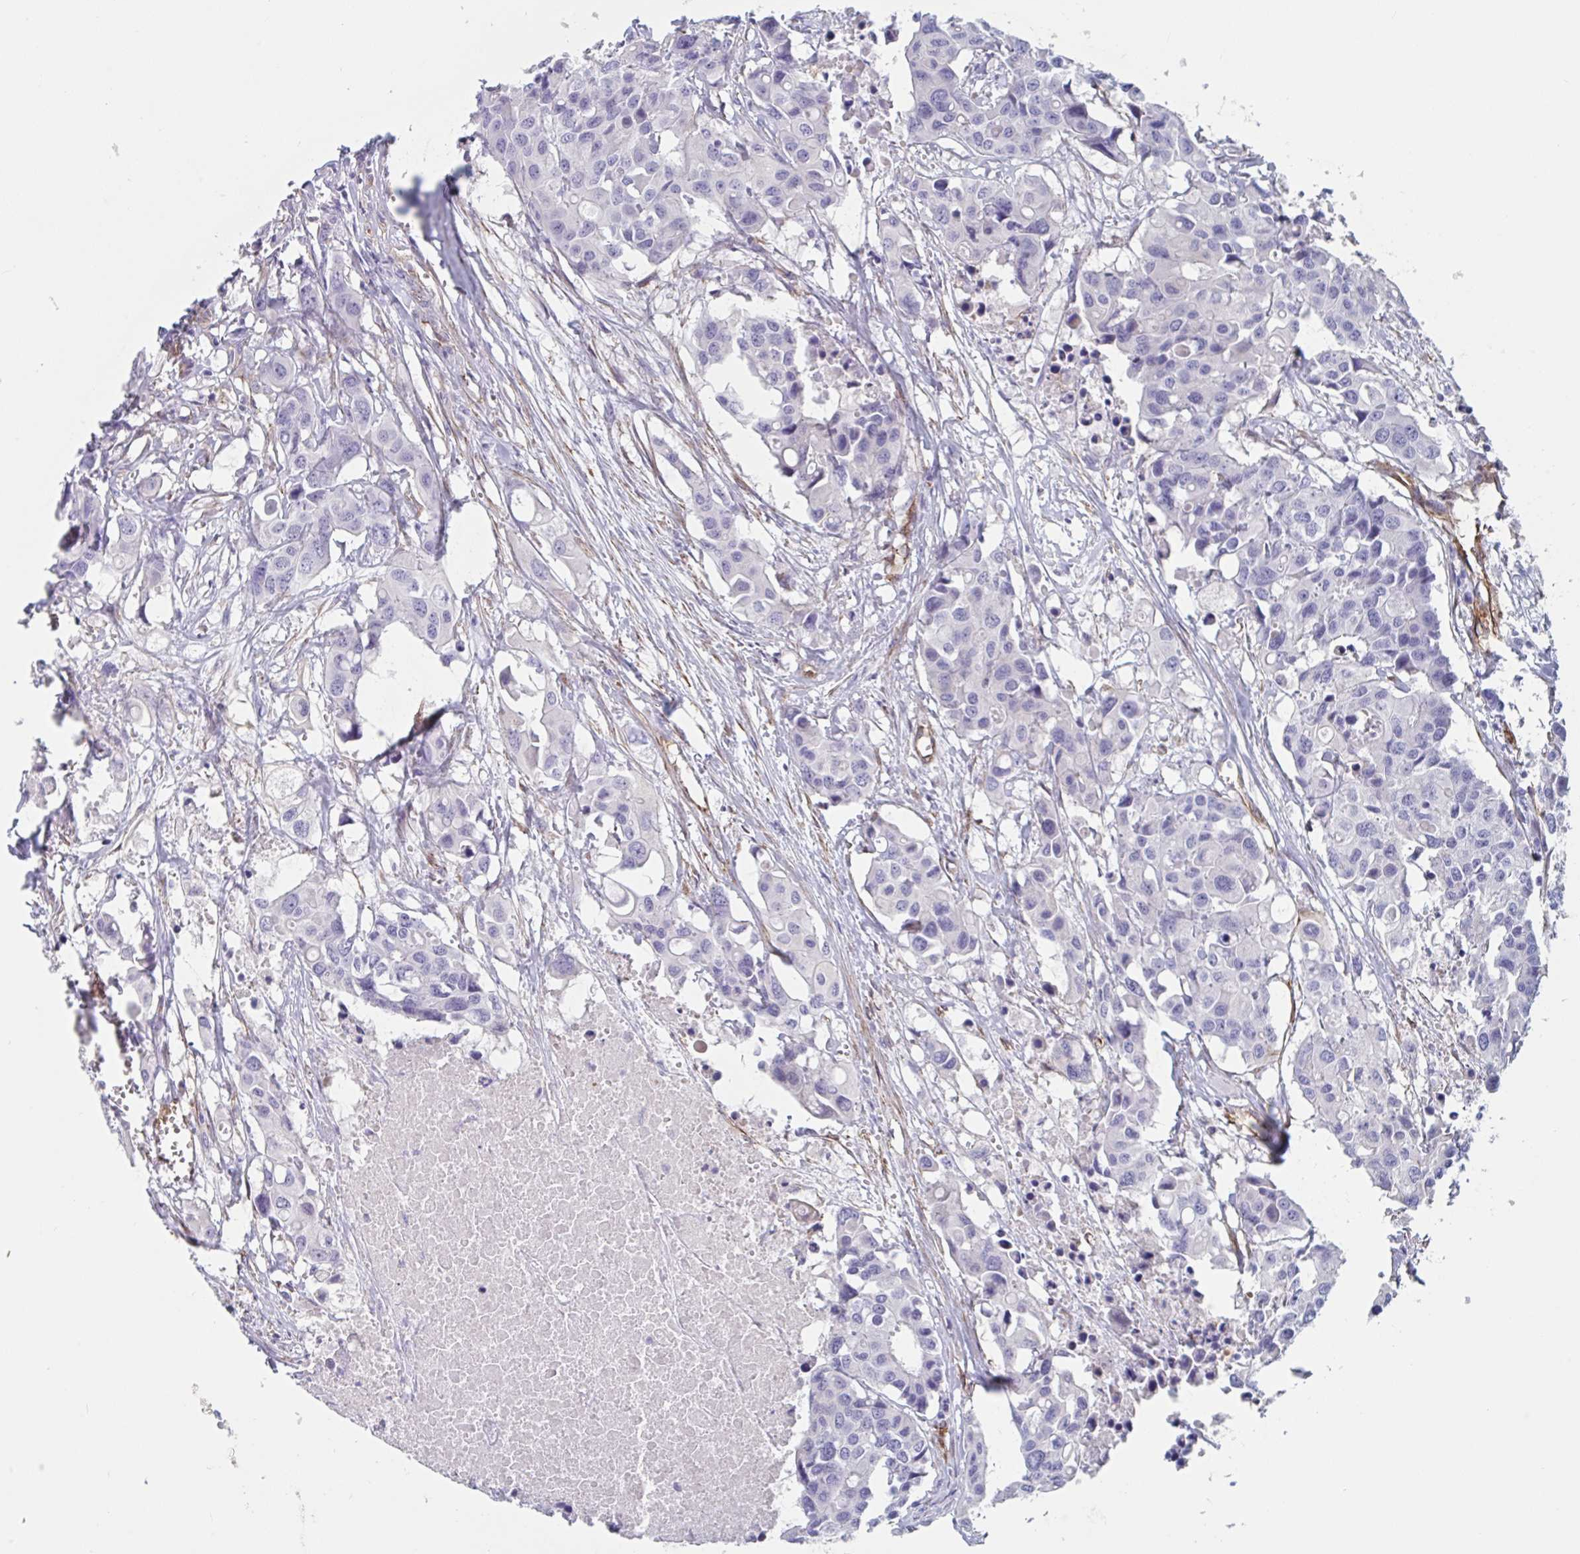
{"staining": {"intensity": "negative", "quantity": "none", "location": "none"}, "tissue": "colorectal cancer", "cell_type": "Tumor cells", "image_type": "cancer", "snomed": [{"axis": "morphology", "description": "Adenocarcinoma, NOS"}, {"axis": "topography", "description": "Colon"}], "caption": "Tumor cells show no significant protein expression in colorectal cancer (adenocarcinoma).", "gene": "CITED4", "patient": {"sex": "male", "age": 77}}